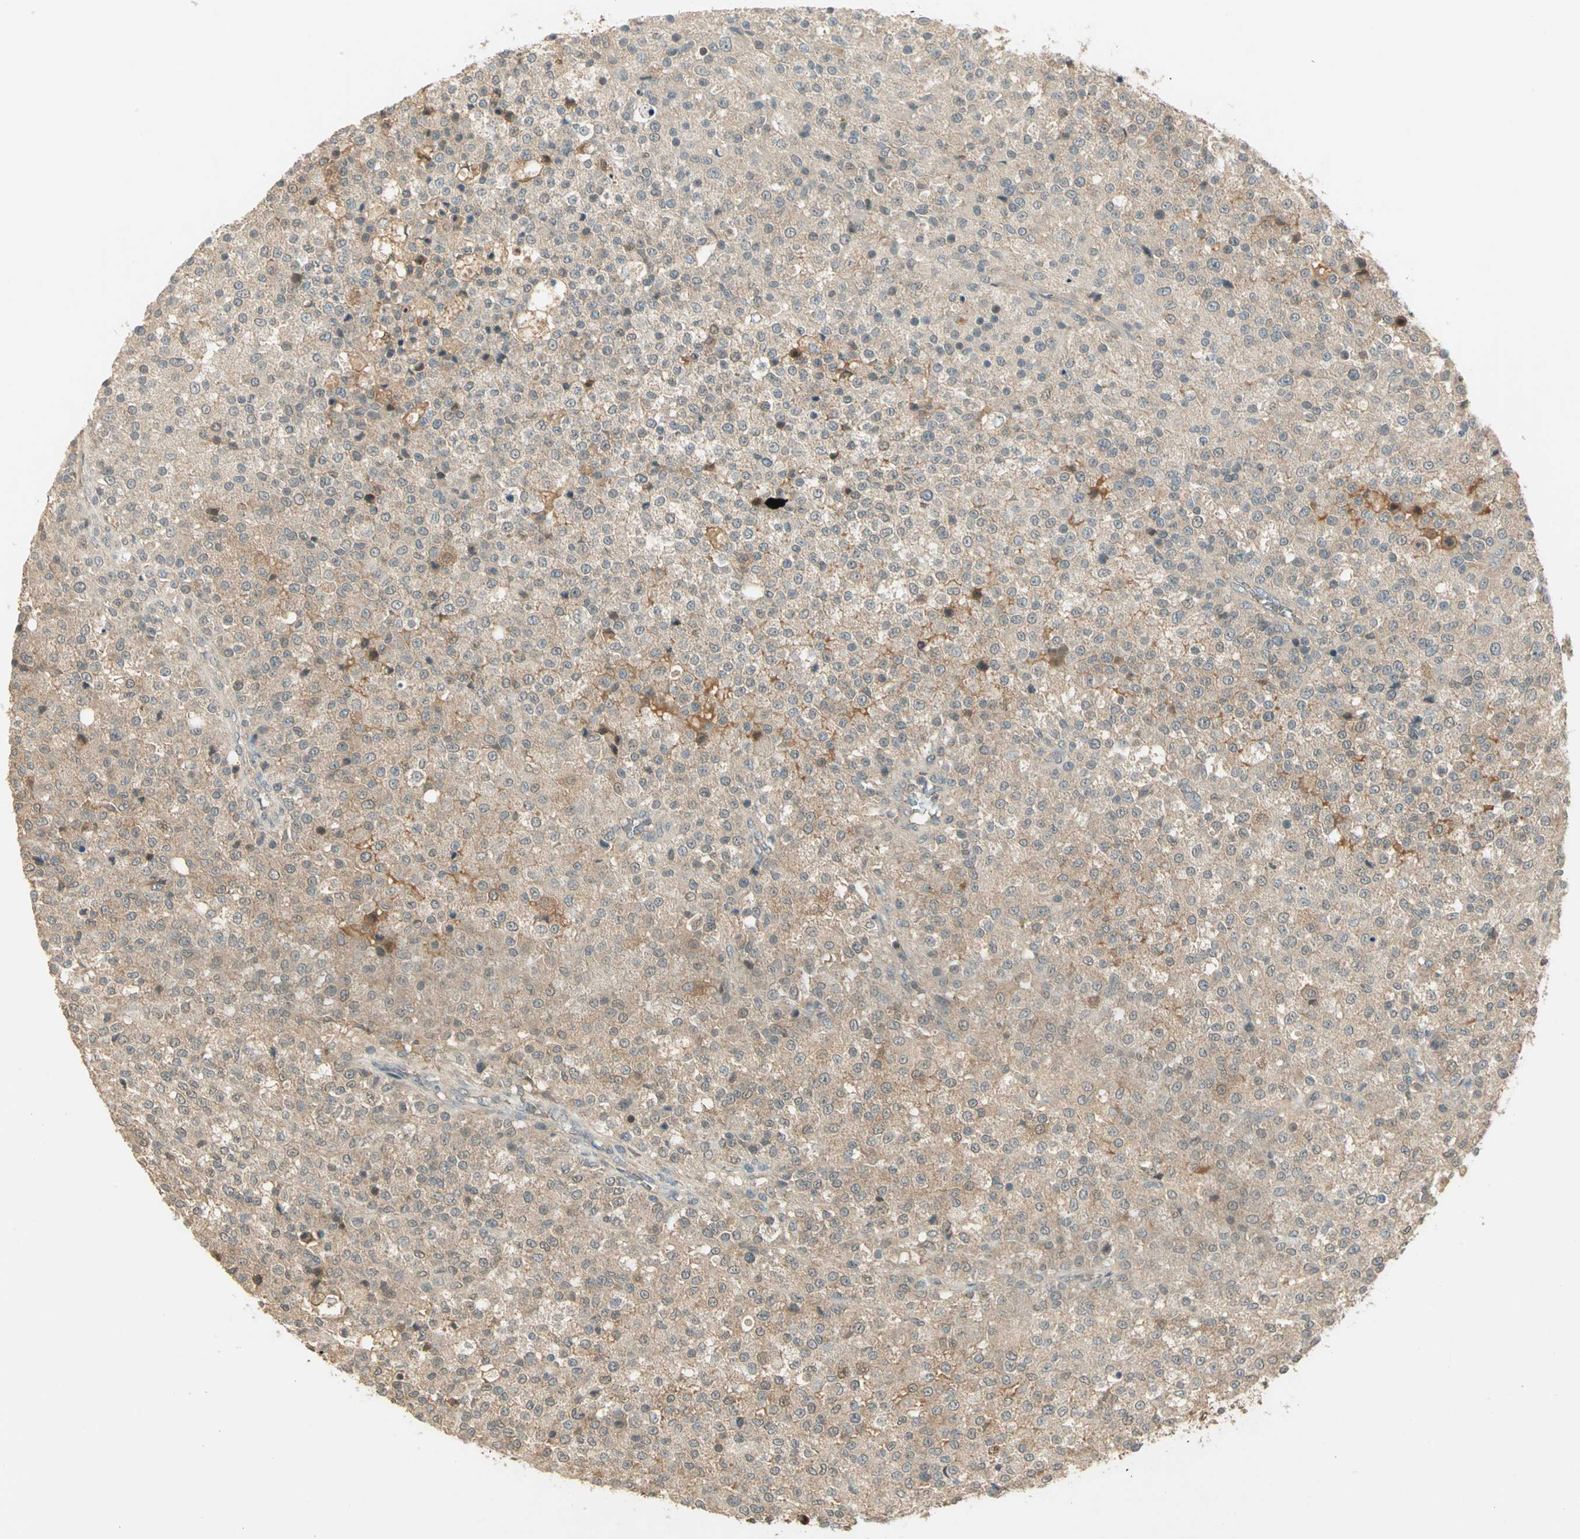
{"staining": {"intensity": "moderate", "quantity": ">75%", "location": "cytoplasmic/membranous"}, "tissue": "testis cancer", "cell_type": "Tumor cells", "image_type": "cancer", "snomed": [{"axis": "morphology", "description": "Seminoma, NOS"}, {"axis": "topography", "description": "Testis"}], "caption": "Immunohistochemistry image of neoplastic tissue: human seminoma (testis) stained using immunohistochemistry reveals medium levels of moderate protein expression localized specifically in the cytoplasmic/membranous of tumor cells, appearing as a cytoplasmic/membranous brown color.", "gene": "KEAP1", "patient": {"sex": "male", "age": 59}}